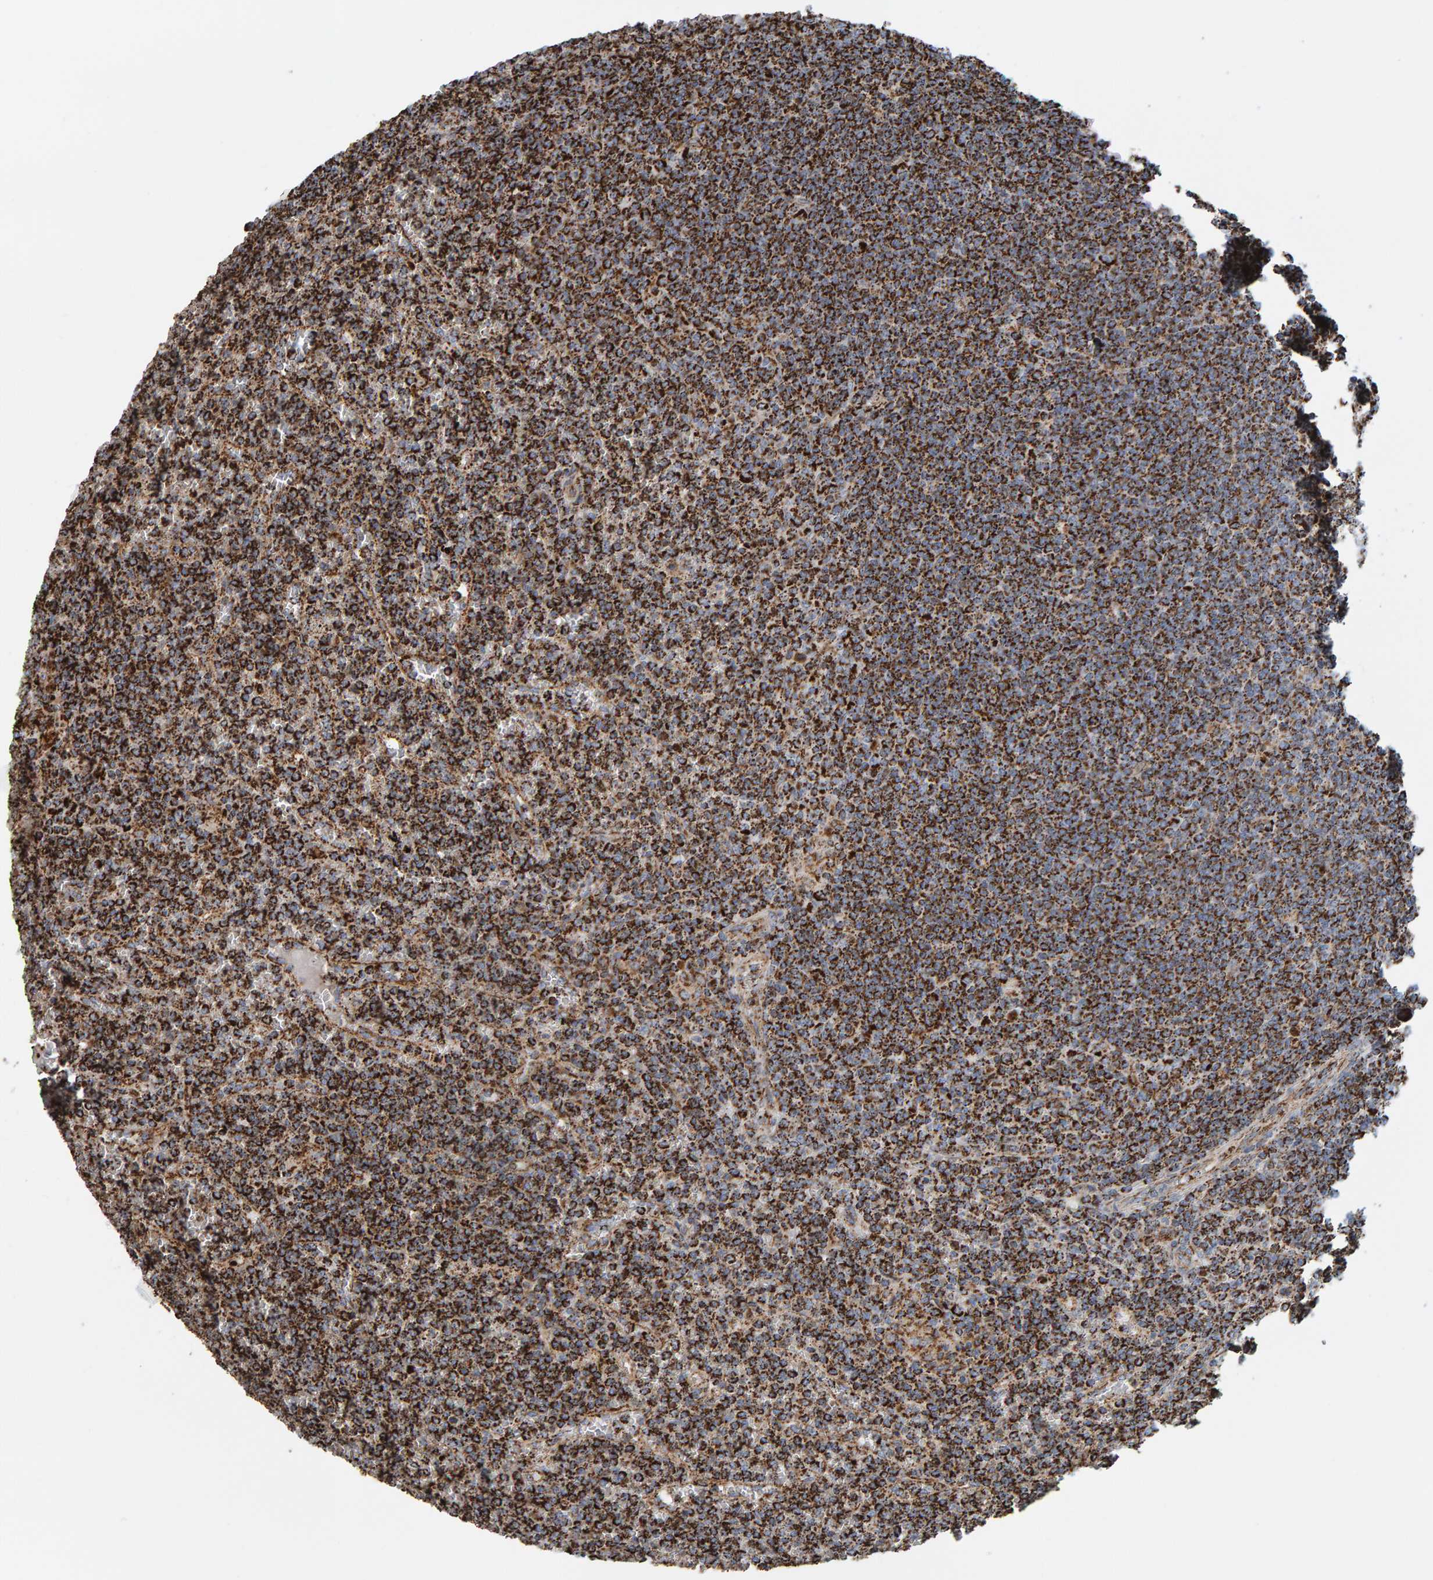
{"staining": {"intensity": "strong", "quantity": ">75%", "location": "cytoplasmic/membranous"}, "tissue": "lymphoma", "cell_type": "Tumor cells", "image_type": "cancer", "snomed": [{"axis": "morphology", "description": "Malignant lymphoma, non-Hodgkin's type, Low grade"}, {"axis": "topography", "description": "Spleen"}], "caption": "Malignant lymphoma, non-Hodgkin's type (low-grade) was stained to show a protein in brown. There is high levels of strong cytoplasmic/membranous staining in about >75% of tumor cells.", "gene": "MRPL45", "patient": {"sex": "female", "age": 19}}